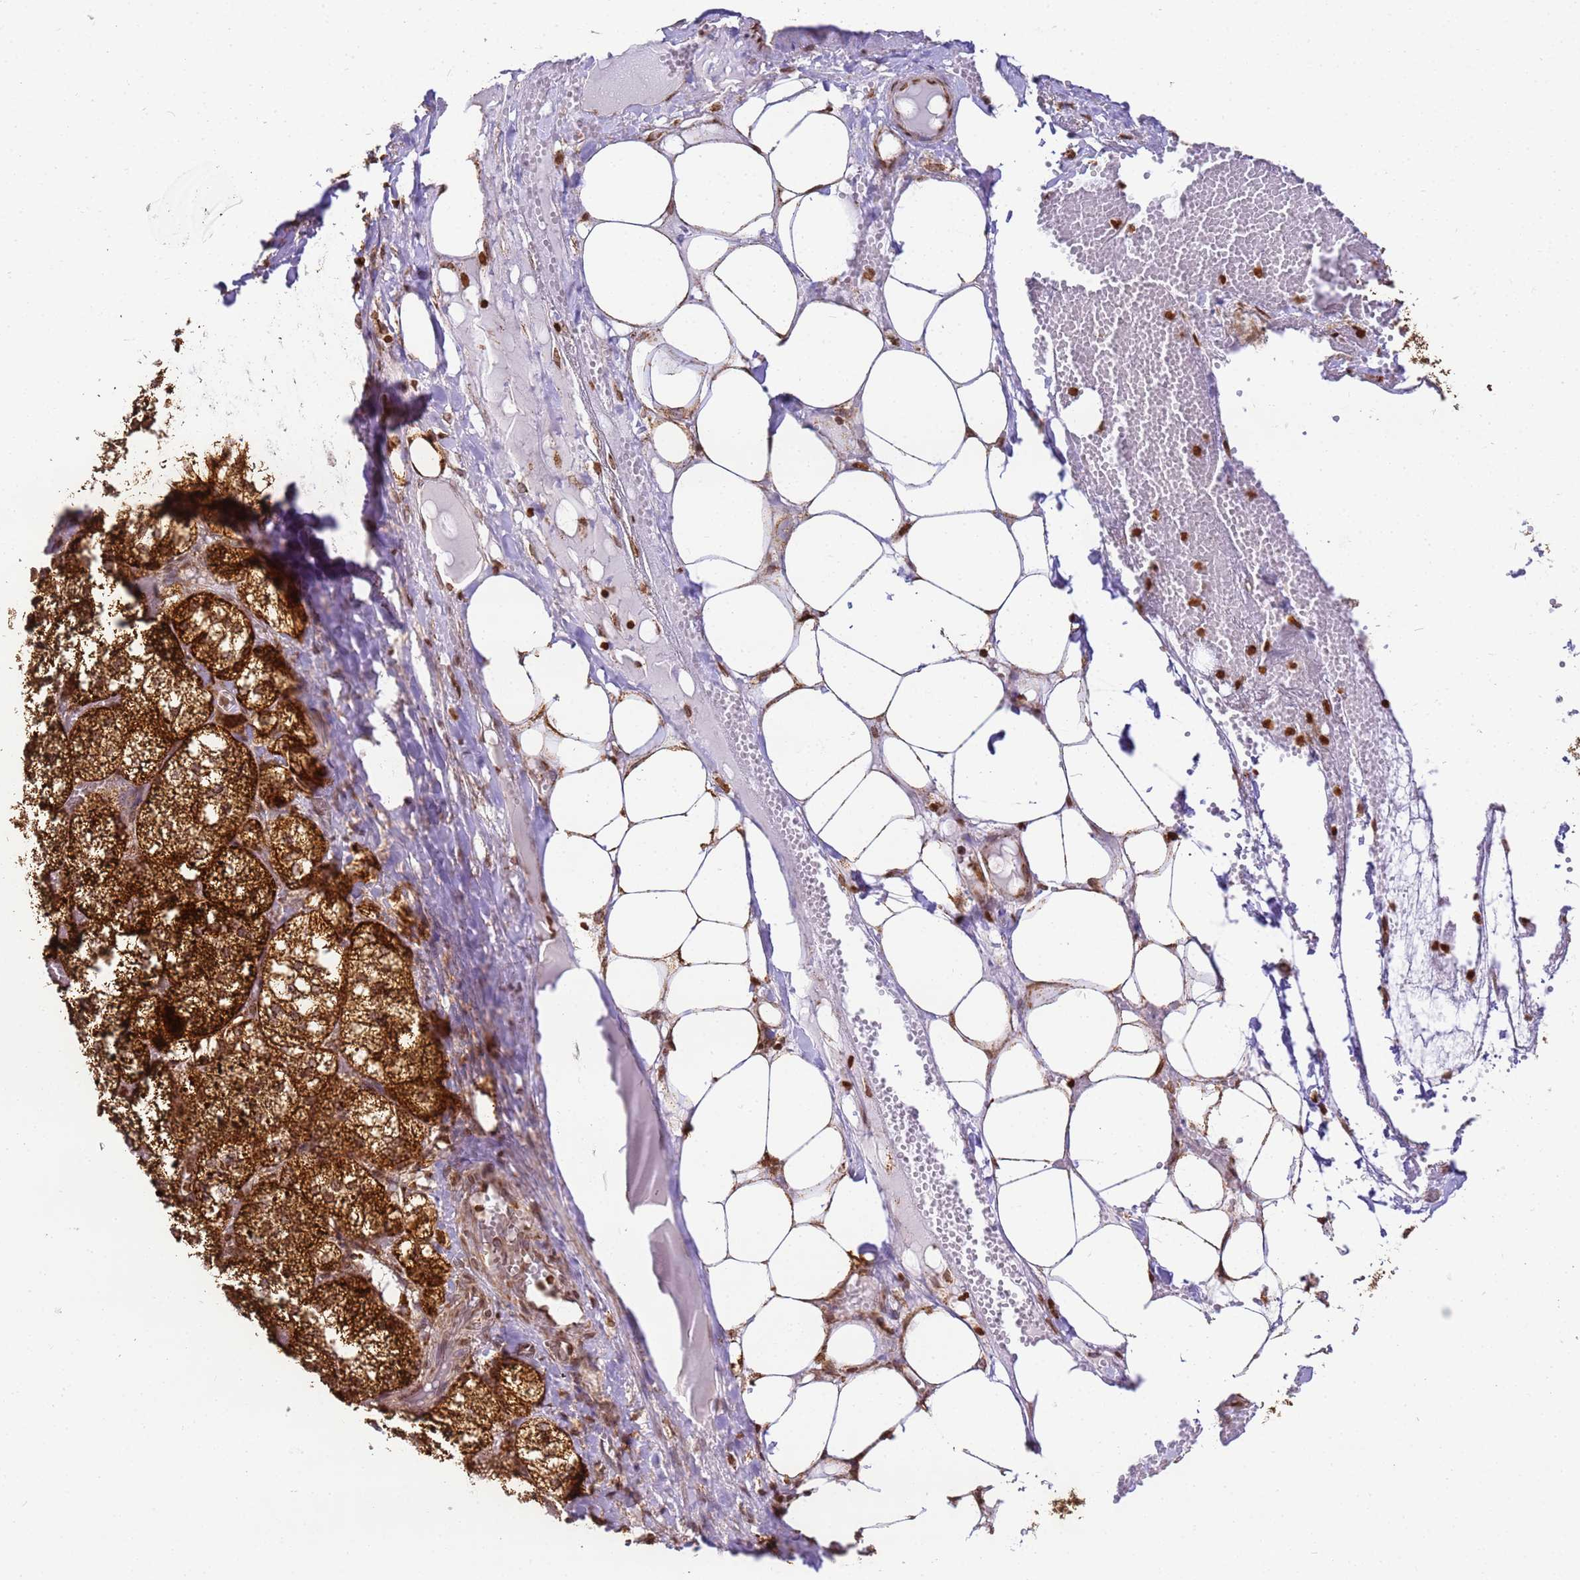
{"staining": {"intensity": "strong", "quantity": ">75%", "location": "cytoplasmic/membranous"}, "tissue": "adrenal gland", "cell_type": "Glandular cells", "image_type": "normal", "snomed": [{"axis": "morphology", "description": "Normal tissue, NOS"}, {"axis": "topography", "description": "Adrenal gland"}], "caption": "This histopathology image demonstrates IHC staining of unremarkable human adrenal gland, with high strong cytoplasmic/membranous positivity in about >75% of glandular cells.", "gene": "HSPE1", "patient": {"sex": "female", "age": 61}}